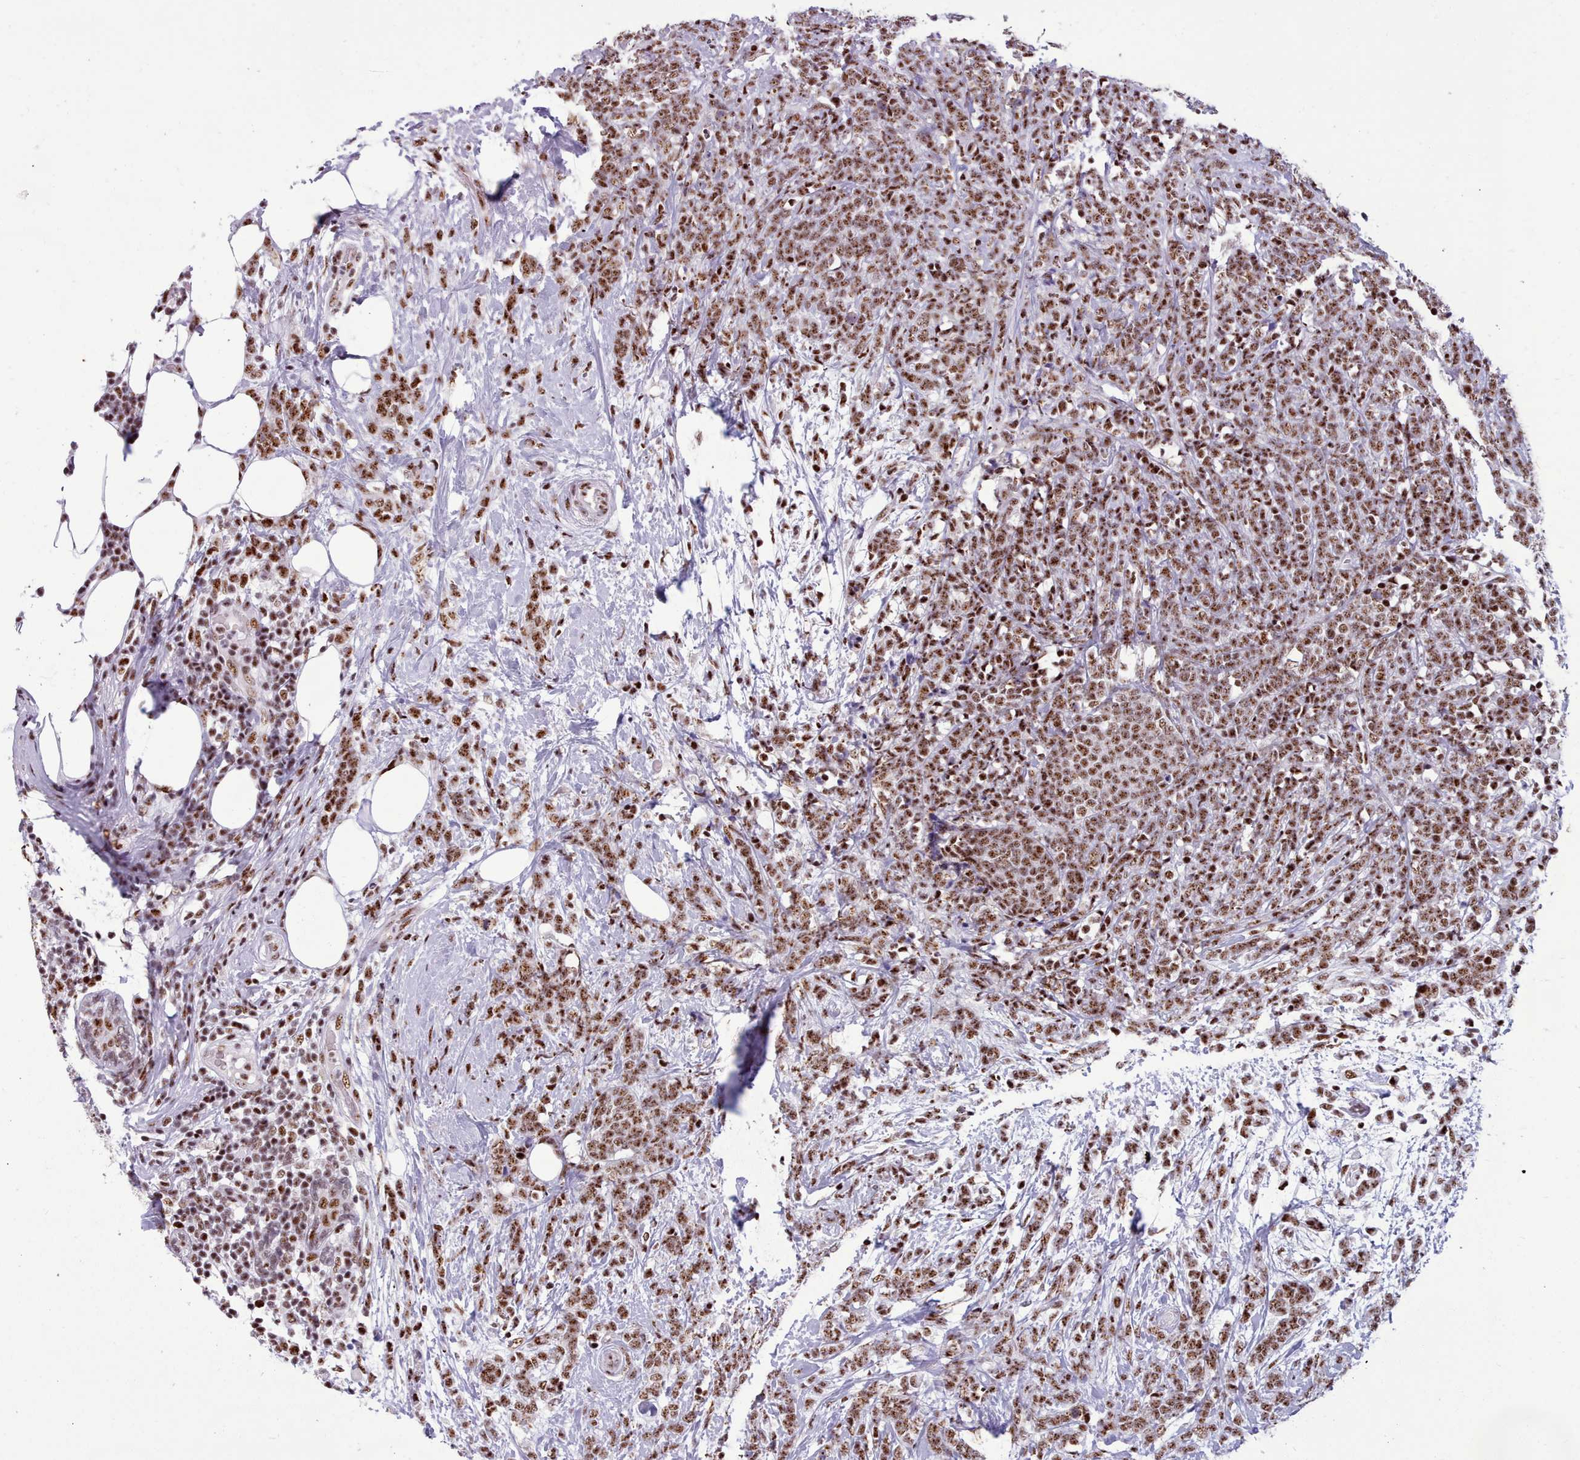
{"staining": {"intensity": "moderate", "quantity": ">75%", "location": "nuclear"}, "tissue": "breast cancer", "cell_type": "Tumor cells", "image_type": "cancer", "snomed": [{"axis": "morphology", "description": "Lobular carcinoma"}, {"axis": "topography", "description": "Breast"}], "caption": "Immunohistochemistry photomicrograph of human breast lobular carcinoma stained for a protein (brown), which displays medium levels of moderate nuclear staining in approximately >75% of tumor cells.", "gene": "TMEM35B", "patient": {"sex": "female", "age": 58}}